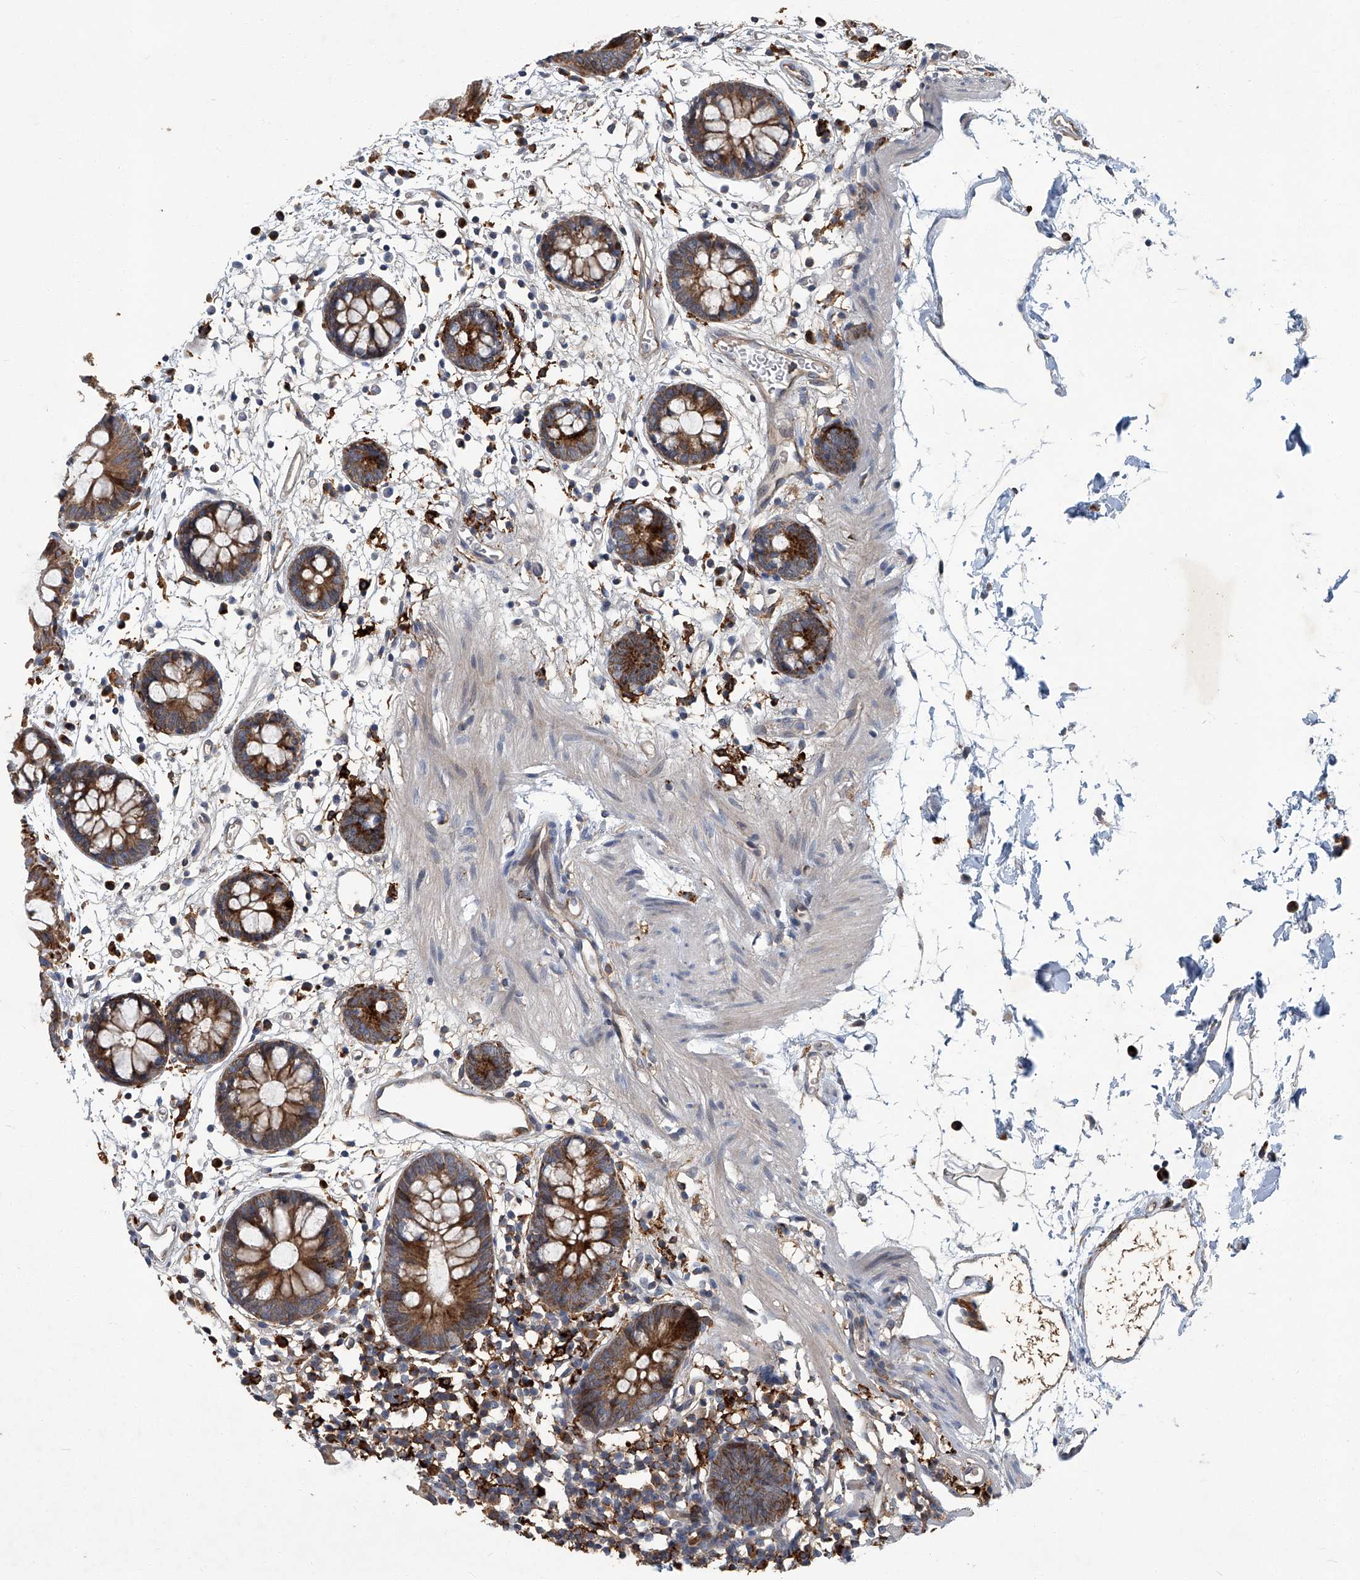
{"staining": {"intensity": "moderate", "quantity": ">75%", "location": "cytoplasmic/membranous"}, "tissue": "colon", "cell_type": "Endothelial cells", "image_type": "normal", "snomed": [{"axis": "morphology", "description": "Normal tissue, NOS"}, {"axis": "topography", "description": "Colon"}], "caption": "Immunohistochemistry histopathology image of benign human colon stained for a protein (brown), which demonstrates medium levels of moderate cytoplasmic/membranous positivity in approximately >75% of endothelial cells.", "gene": "FAM167A", "patient": {"sex": "male", "age": 56}}